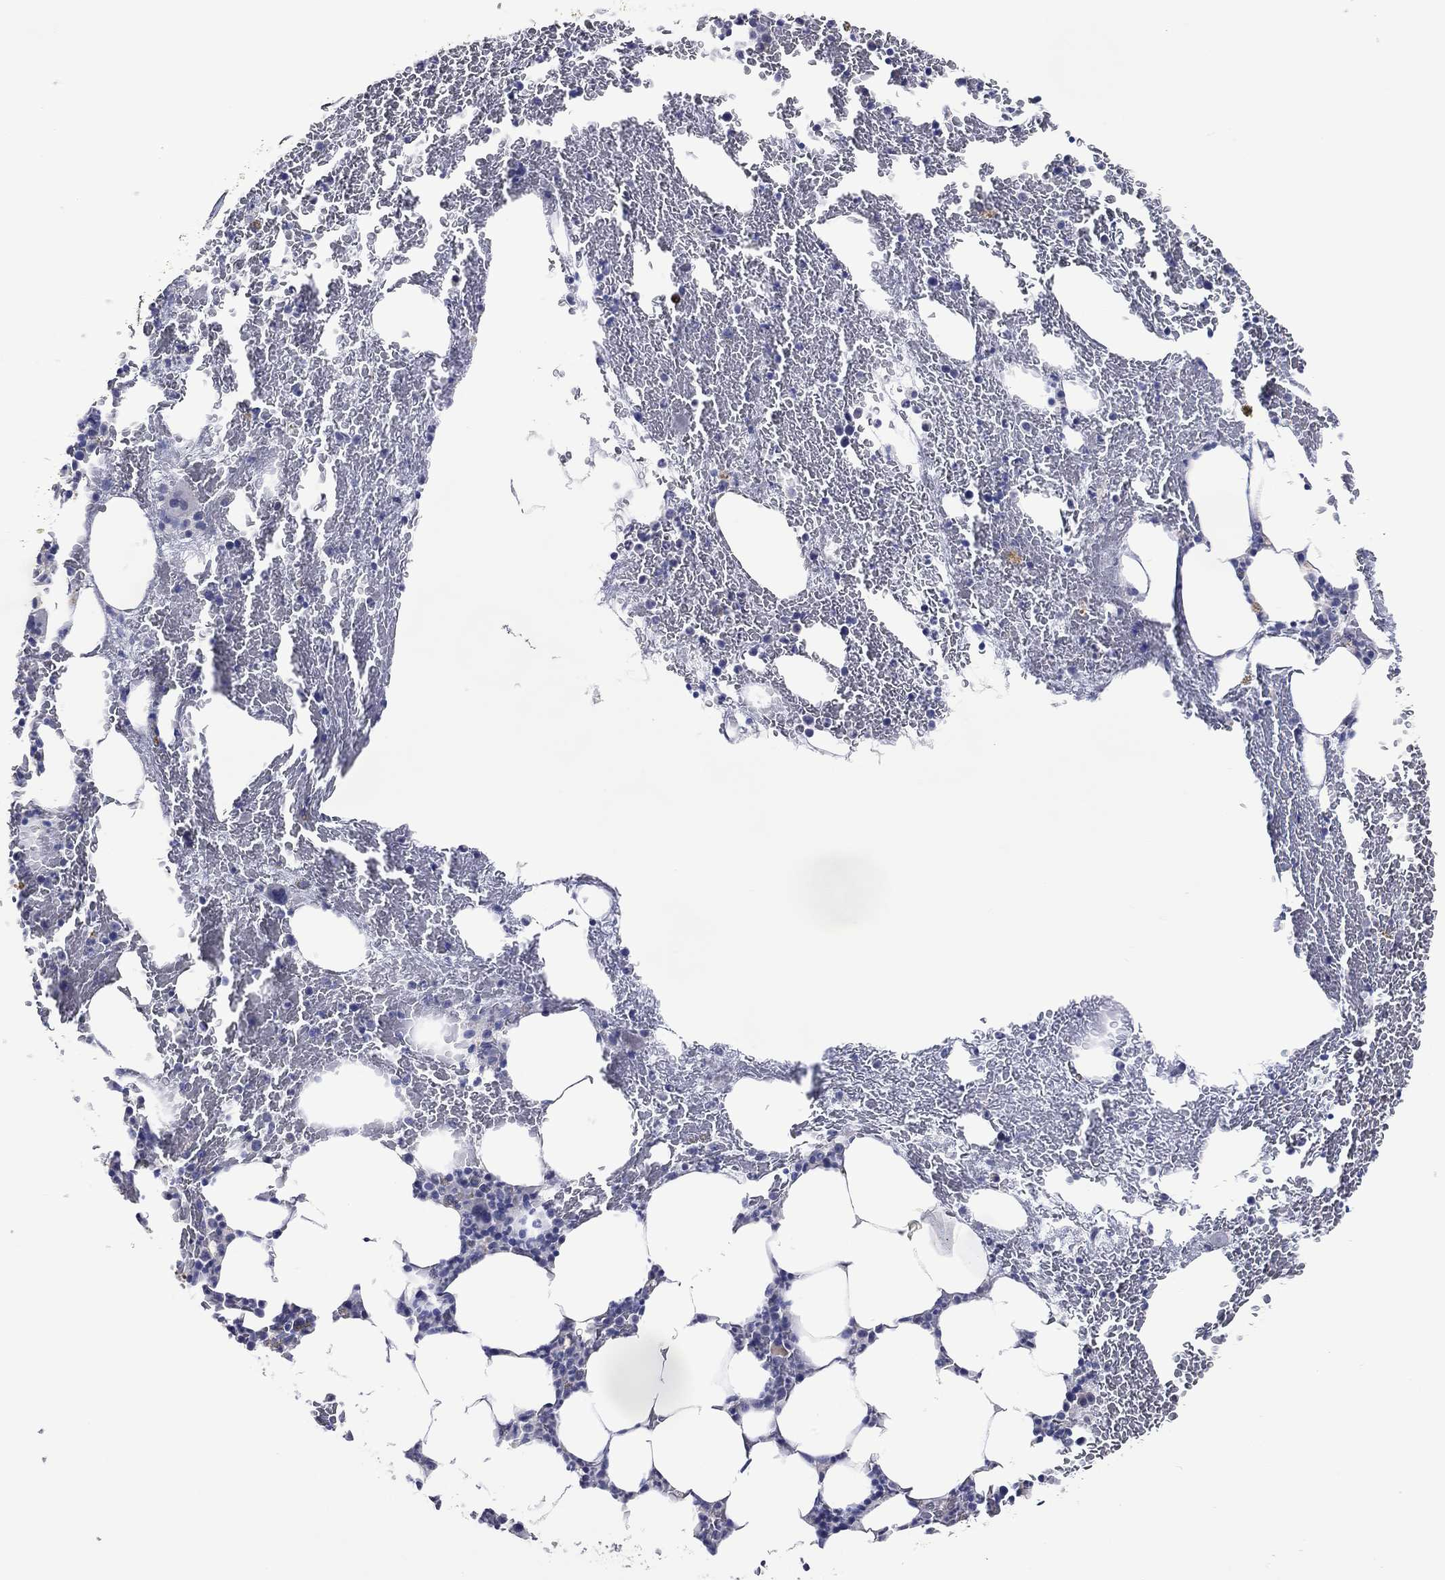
{"staining": {"intensity": "negative", "quantity": "none", "location": "none"}, "tissue": "bone marrow", "cell_type": "Hematopoietic cells", "image_type": "normal", "snomed": [{"axis": "morphology", "description": "Normal tissue, NOS"}, {"axis": "topography", "description": "Bone marrow"}], "caption": "Hematopoietic cells show no significant protein positivity in normal bone marrow.", "gene": "DNAH6", "patient": {"sex": "female", "age": 67}}